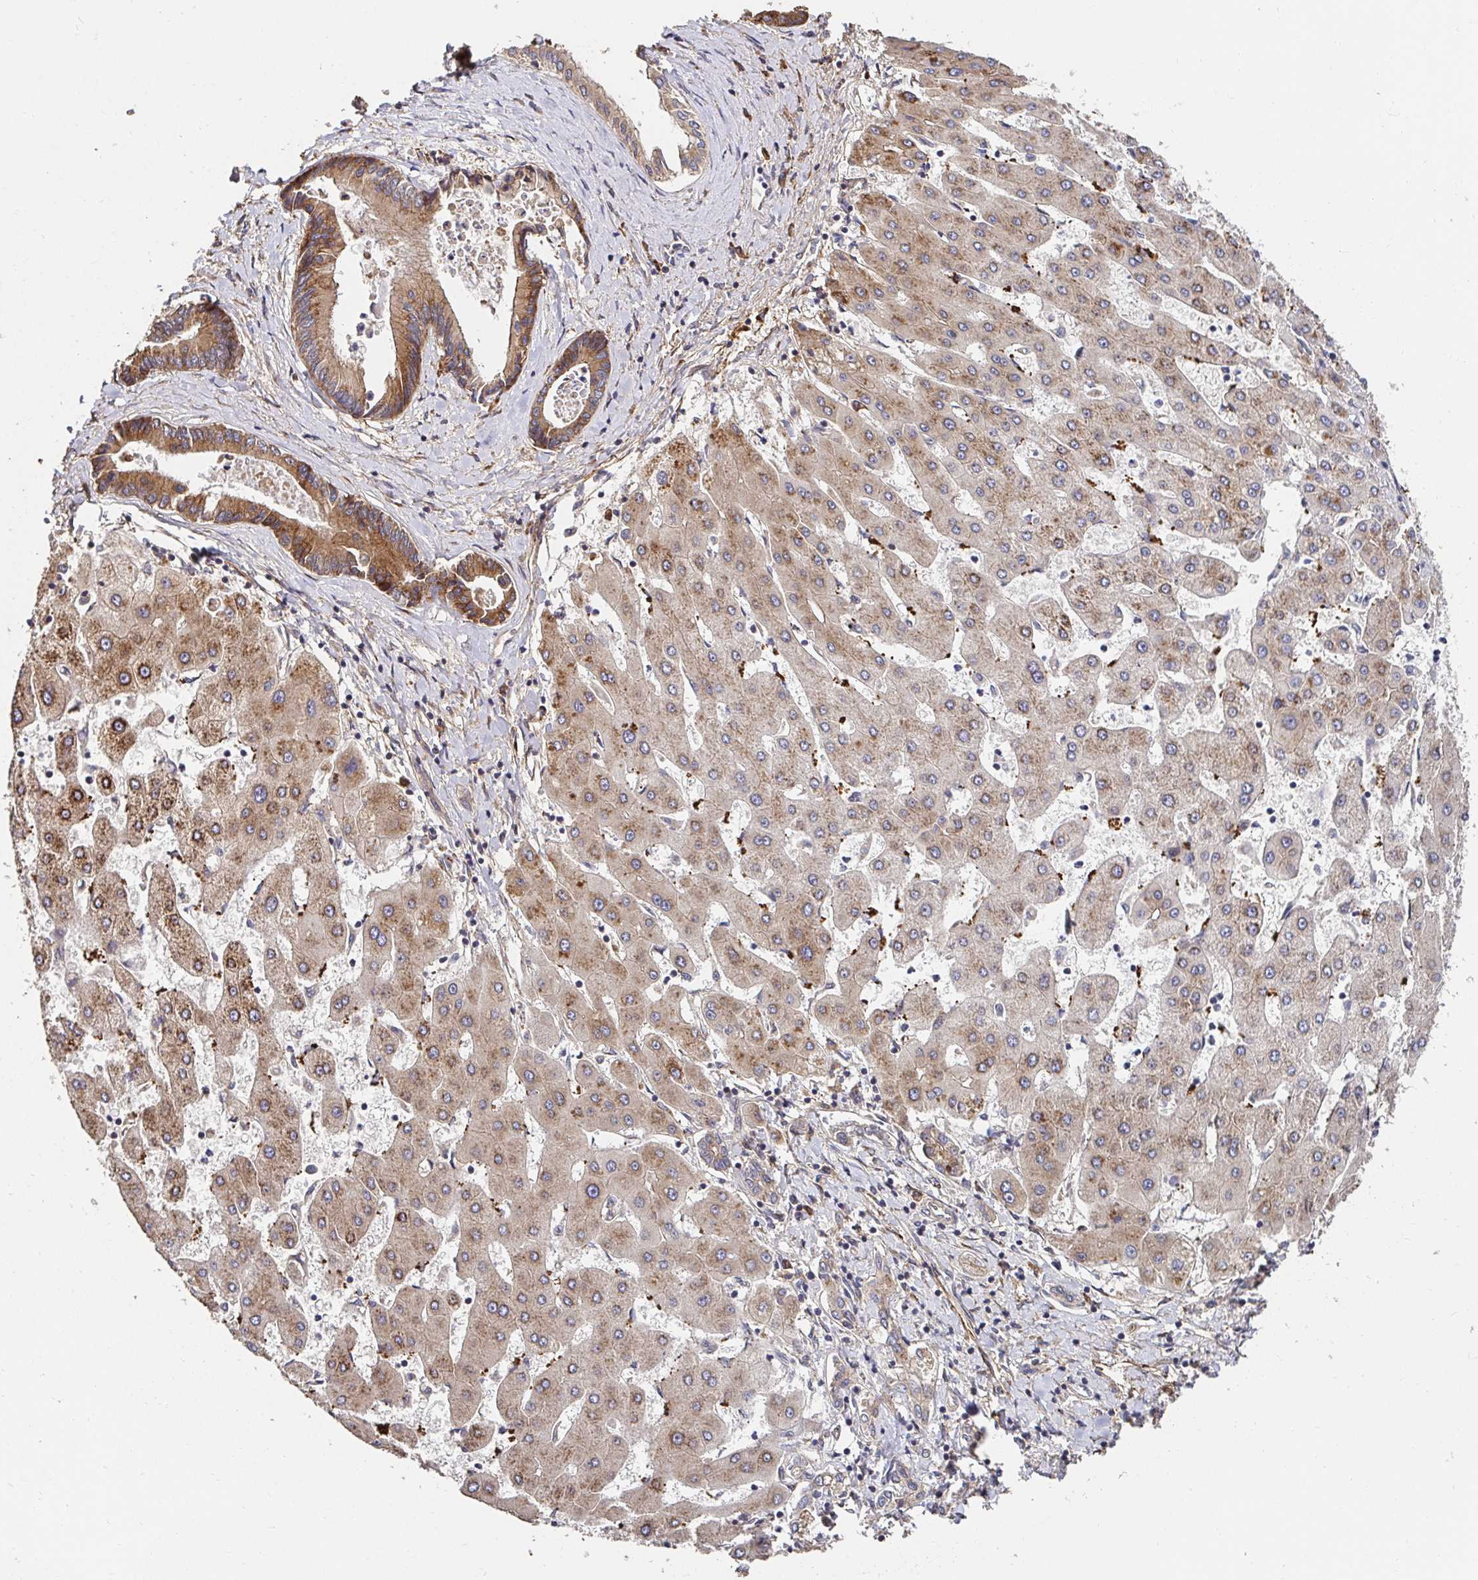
{"staining": {"intensity": "moderate", "quantity": ">75%", "location": "cytoplasmic/membranous"}, "tissue": "liver cancer", "cell_type": "Tumor cells", "image_type": "cancer", "snomed": [{"axis": "morphology", "description": "Cholangiocarcinoma"}, {"axis": "topography", "description": "Liver"}], "caption": "IHC micrograph of neoplastic tissue: human liver cancer (cholangiocarcinoma) stained using immunohistochemistry (IHC) shows medium levels of moderate protein expression localized specifically in the cytoplasmic/membranous of tumor cells, appearing as a cytoplasmic/membranous brown color.", "gene": "APBB1", "patient": {"sex": "male", "age": 66}}